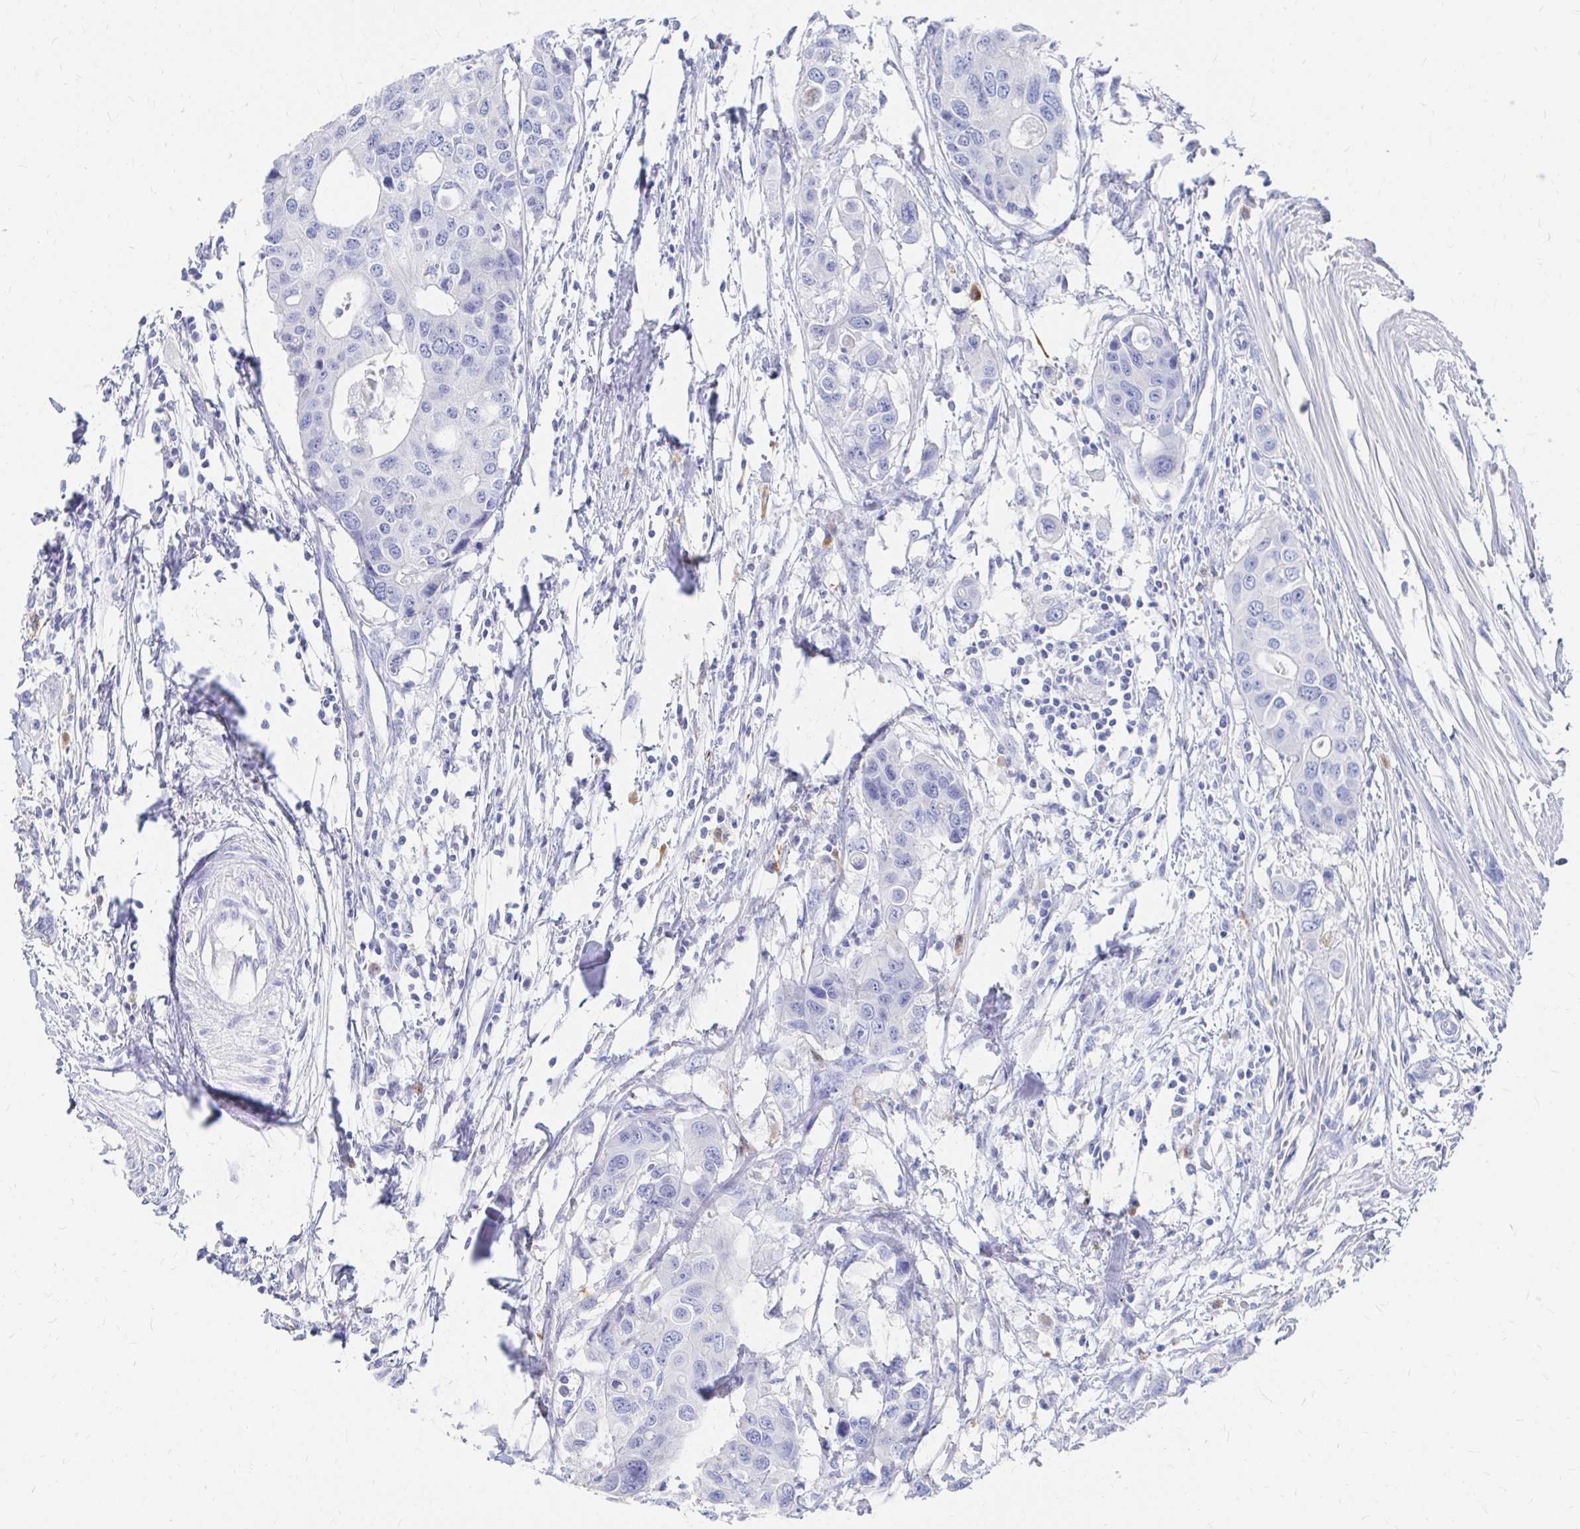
{"staining": {"intensity": "negative", "quantity": "none", "location": "none"}, "tissue": "colorectal cancer", "cell_type": "Tumor cells", "image_type": "cancer", "snomed": [{"axis": "morphology", "description": "Adenocarcinoma, NOS"}, {"axis": "topography", "description": "Colon"}], "caption": "Tumor cells show no significant protein staining in colorectal adenocarcinoma.", "gene": "LAMC3", "patient": {"sex": "male", "age": 77}}